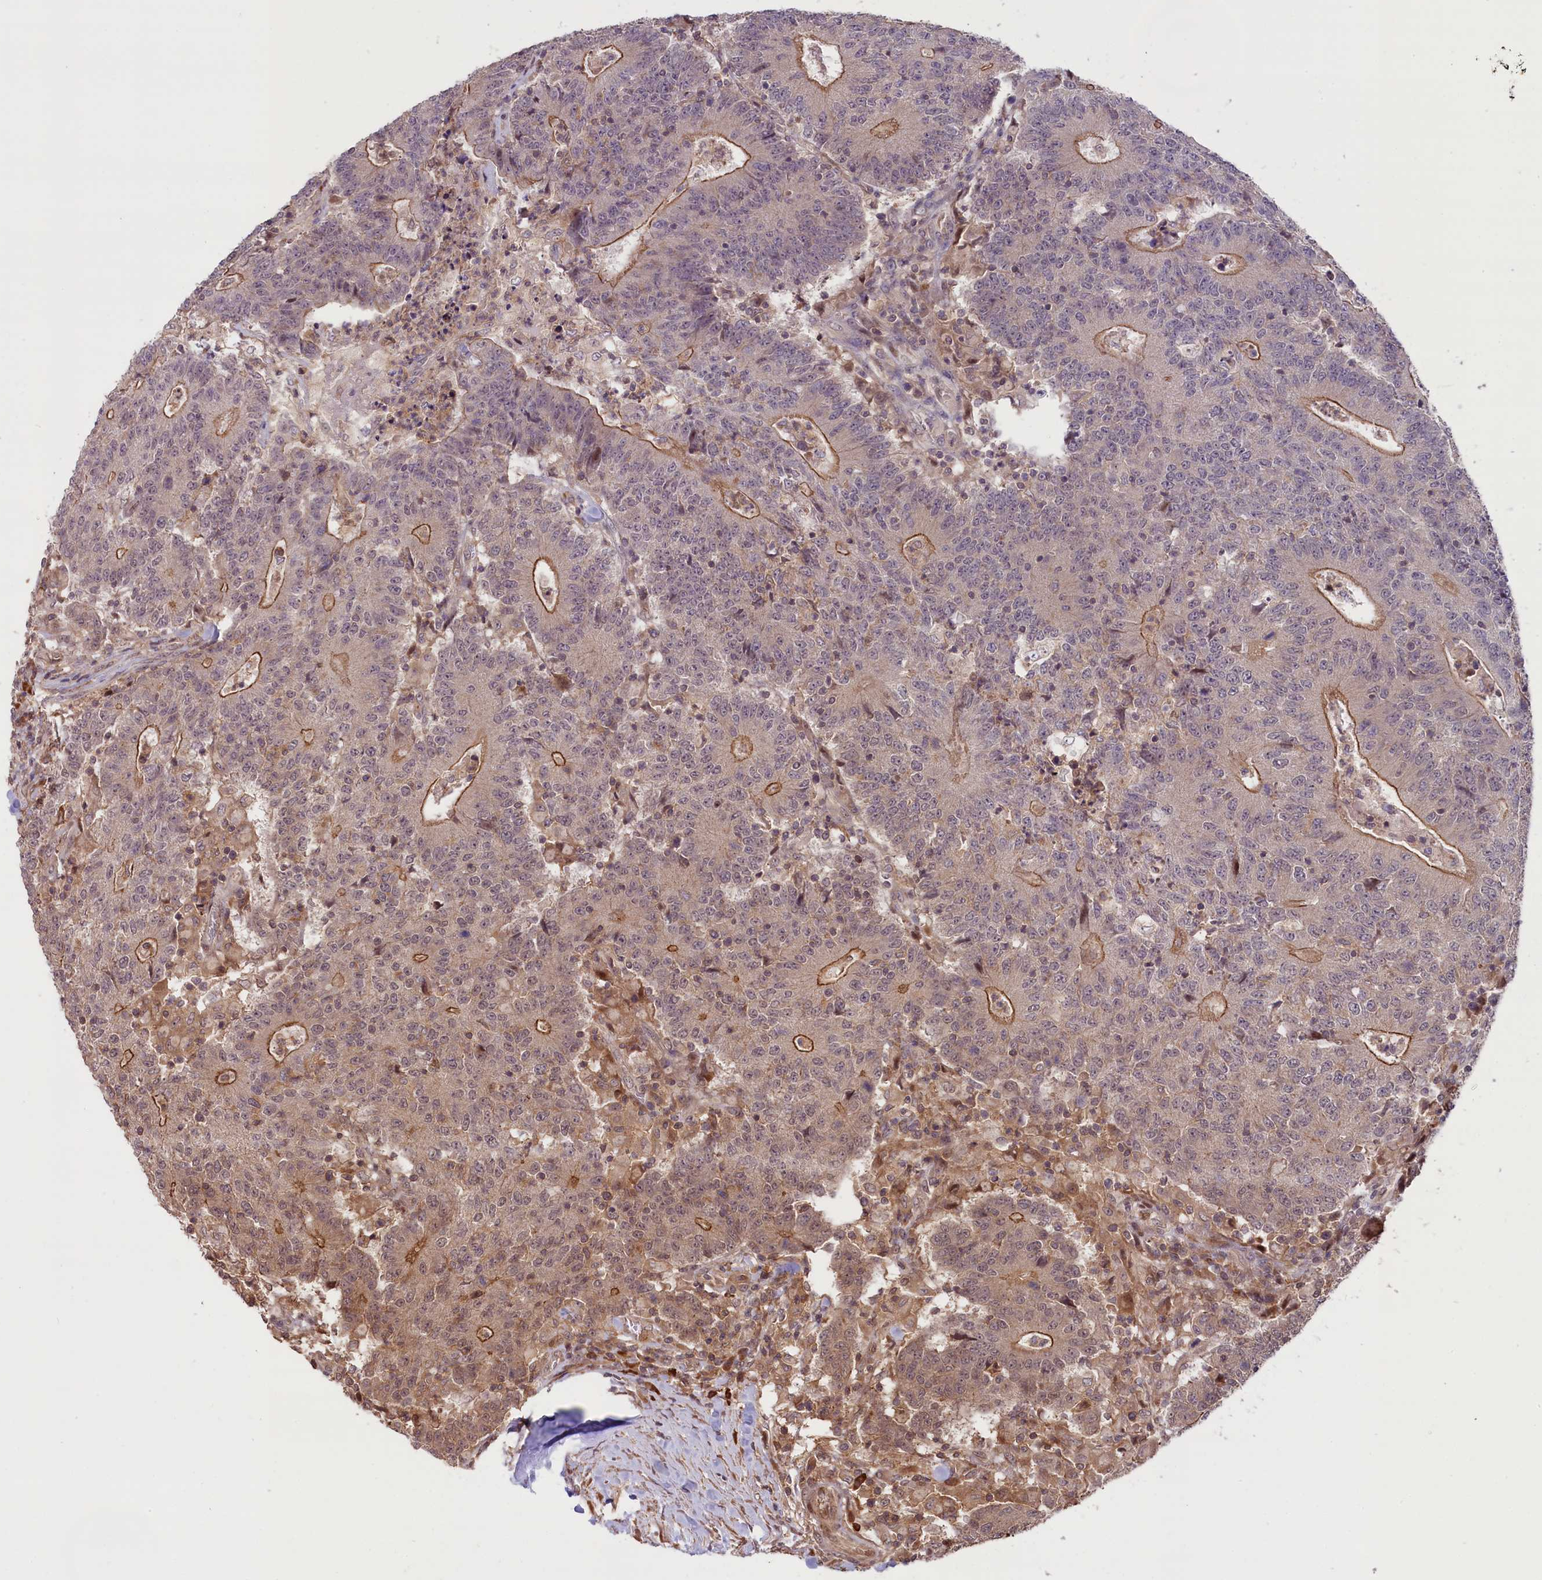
{"staining": {"intensity": "strong", "quantity": "25%-75%", "location": "cytoplasmic/membranous"}, "tissue": "colorectal cancer", "cell_type": "Tumor cells", "image_type": "cancer", "snomed": [{"axis": "morphology", "description": "Adenocarcinoma, NOS"}, {"axis": "topography", "description": "Colon"}], "caption": "Protein staining of adenocarcinoma (colorectal) tissue reveals strong cytoplasmic/membranous expression in approximately 25%-75% of tumor cells.", "gene": "RIC8A", "patient": {"sex": "female", "age": 75}}